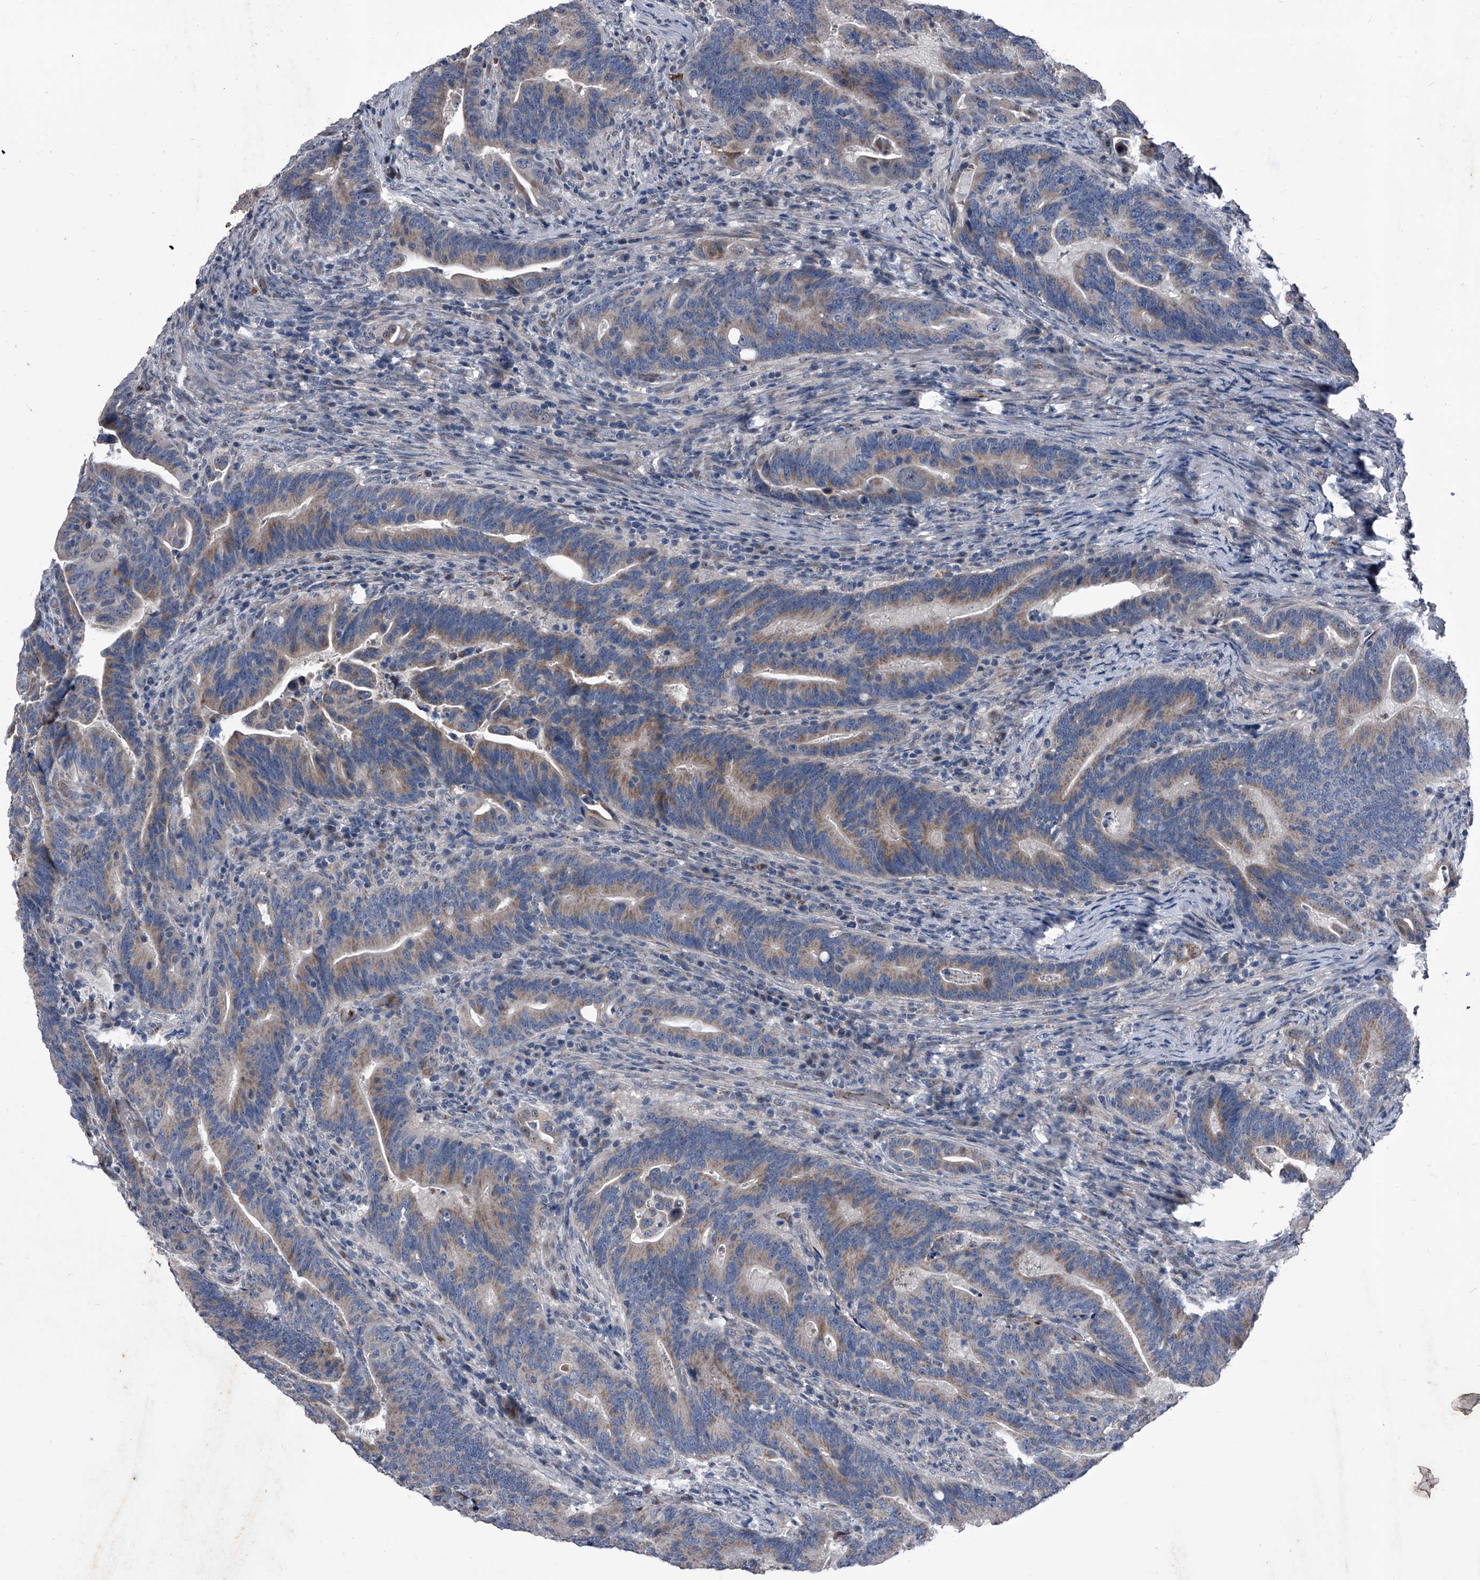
{"staining": {"intensity": "weak", "quantity": "25%-75%", "location": "cytoplasmic/membranous"}, "tissue": "colorectal cancer", "cell_type": "Tumor cells", "image_type": "cancer", "snomed": [{"axis": "morphology", "description": "Adenocarcinoma, NOS"}, {"axis": "topography", "description": "Colon"}], "caption": "Immunohistochemical staining of human adenocarcinoma (colorectal) demonstrates low levels of weak cytoplasmic/membranous protein staining in about 25%-75% of tumor cells. (DAB = brown stain, brightfield microscopy at high magnification).", "gene": "CEP85L", "patient": {"sex": "female", "age": 66}}